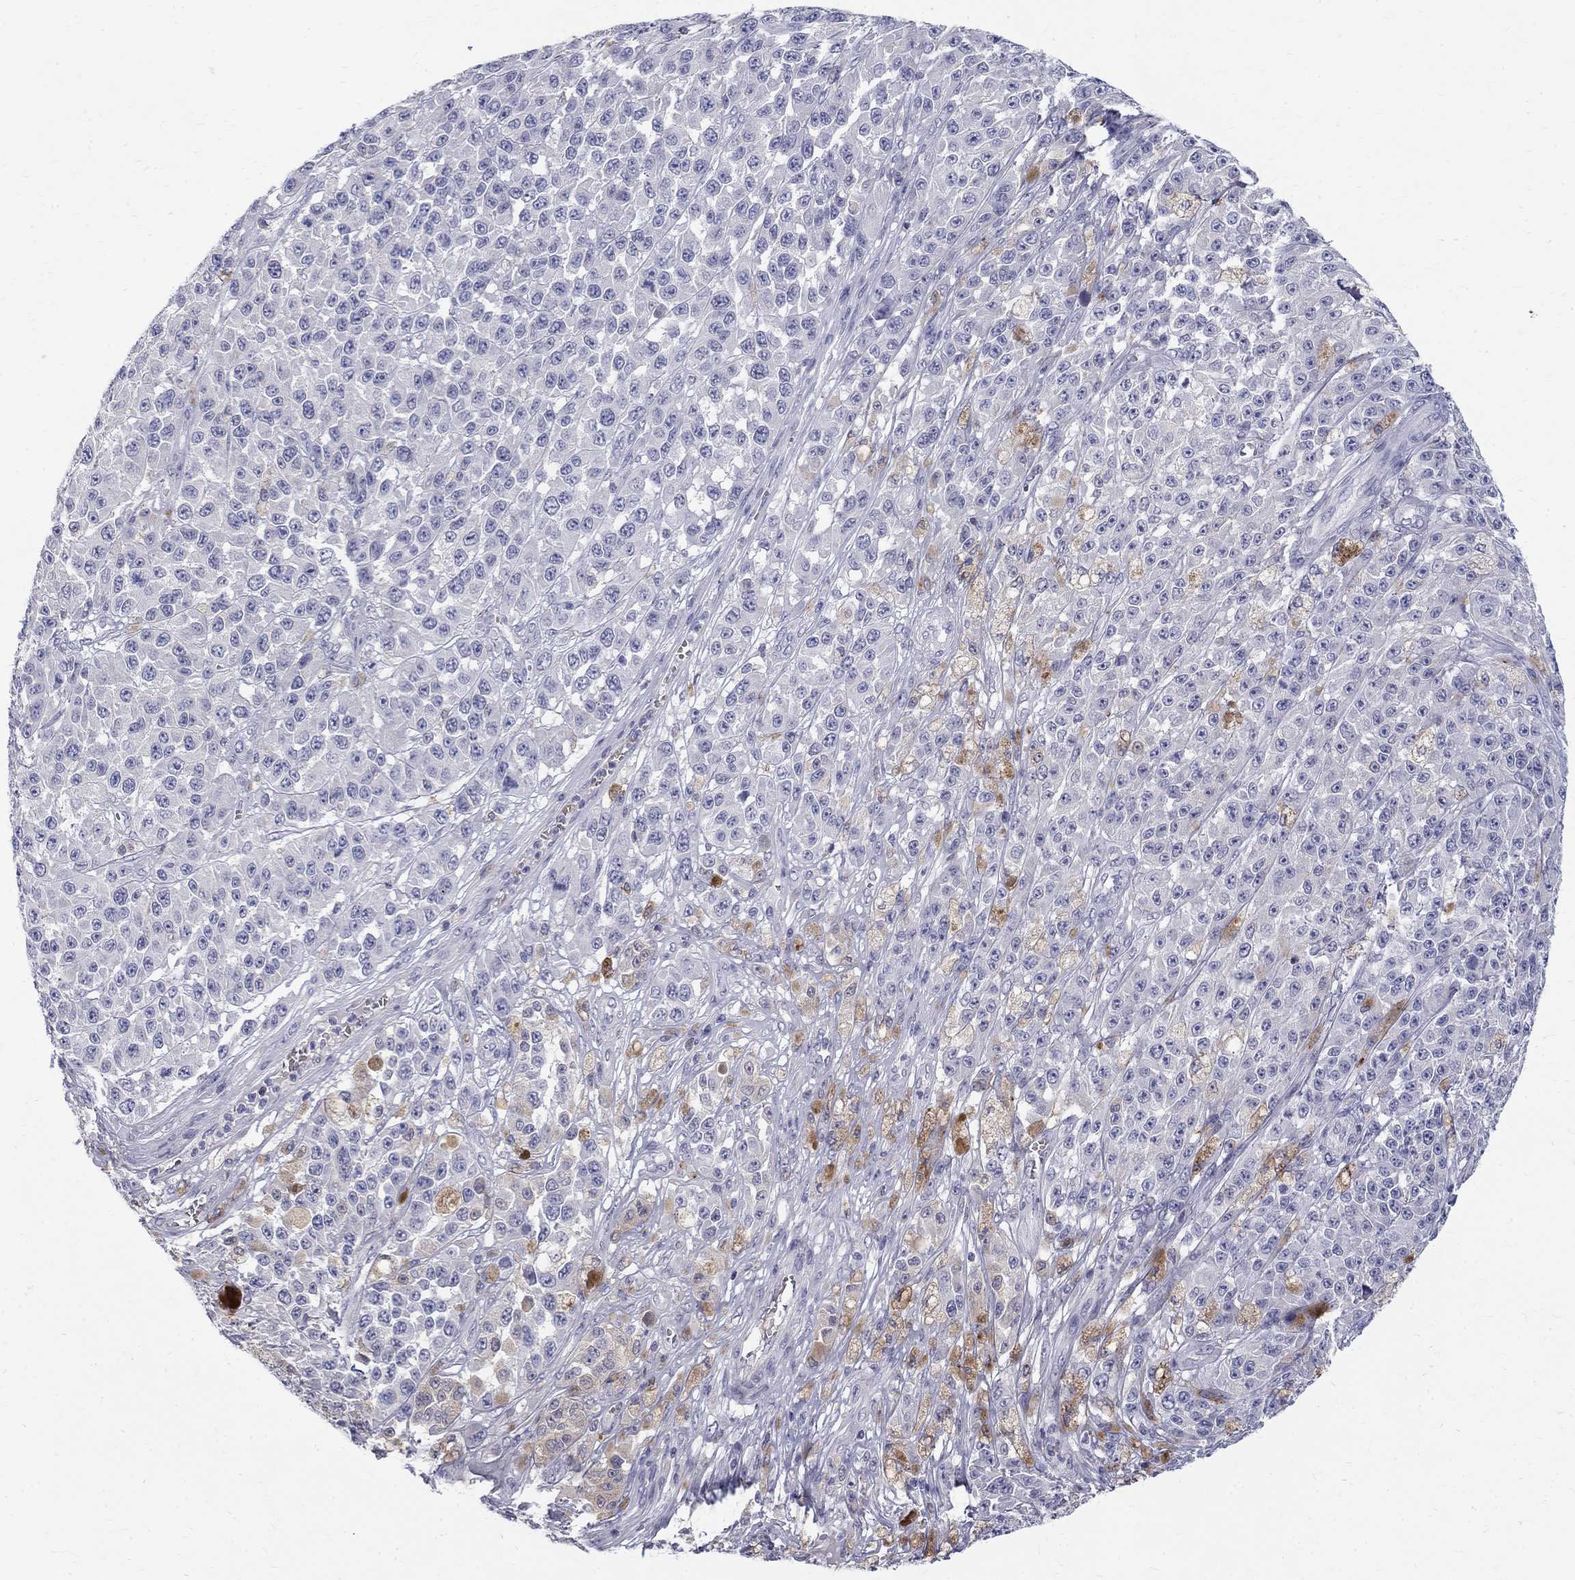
{"staining": {"intensity": "negative", "quantity": "none", "location": "none"}, "tissue": "melanoma", "cell_type": "Tumor cells", "image_type": "cancer", "snomed": [{"axis": "morphology", "description": "Malignant melanoma, NOS"}, {"axis": "topography", "description": "Skin"}], "caption": "Tumor cells show no significant protein positivity in melanoma.", "gene": "AGER", "patient": {"sex": "female", "age": 58}}